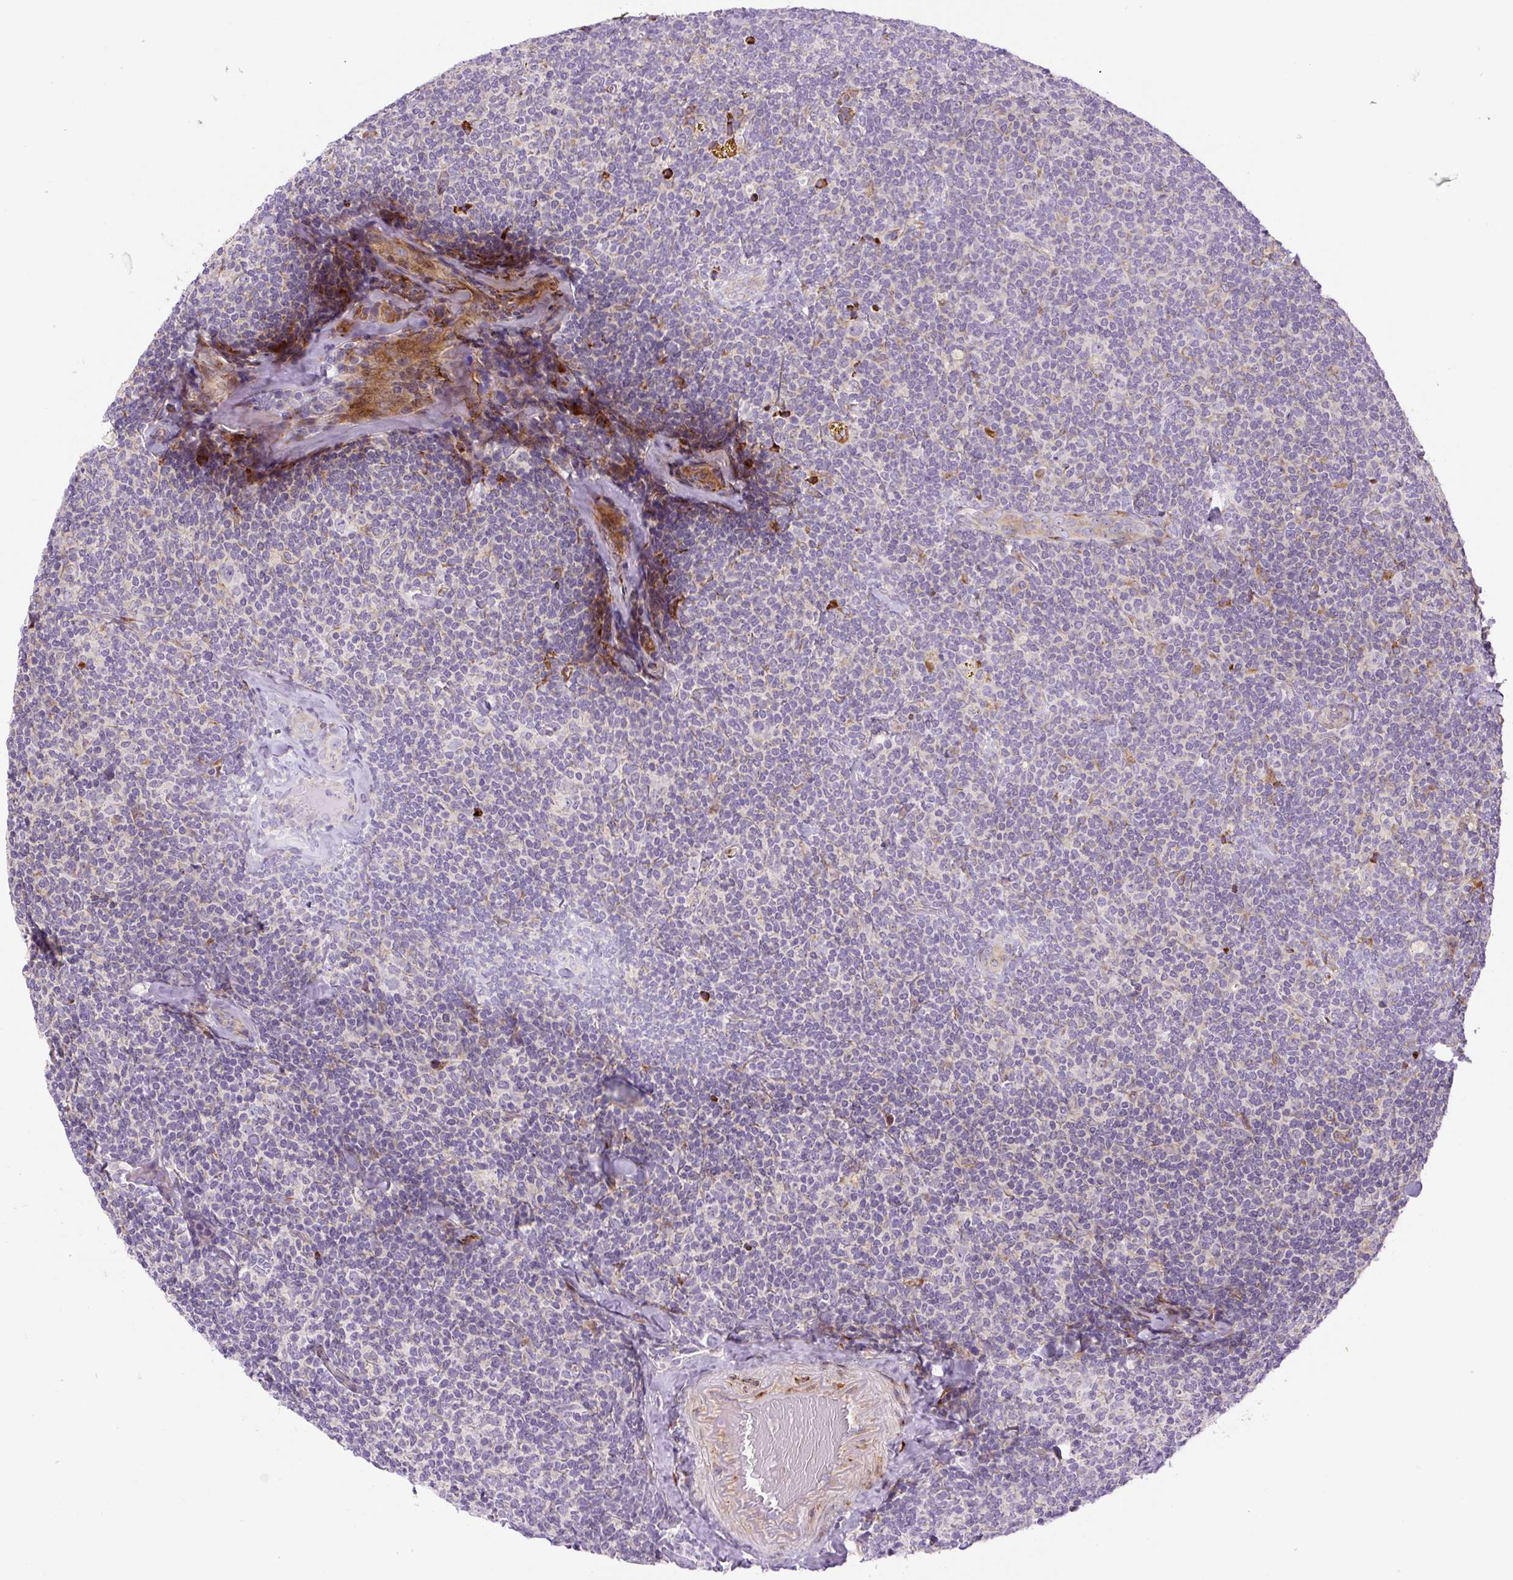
{"staining": {"intensity": "negative", "quantity": "none", "location": "none"}, "tissue": "lymphoma", "cell_type": "Tumor cells", "image_type": "cancer", "snomed": [{"axis": "morphology", "description": "Malignant lymphoma, non-Hodgkin's type, Low grade"}, {"axis": "topography", "description": "Lymph node"}], "caption": "IHC of lymphoma shows no staining in tumor cells.", "gene": "DISP3", "patient": {"sex": "female", "age": 56}}